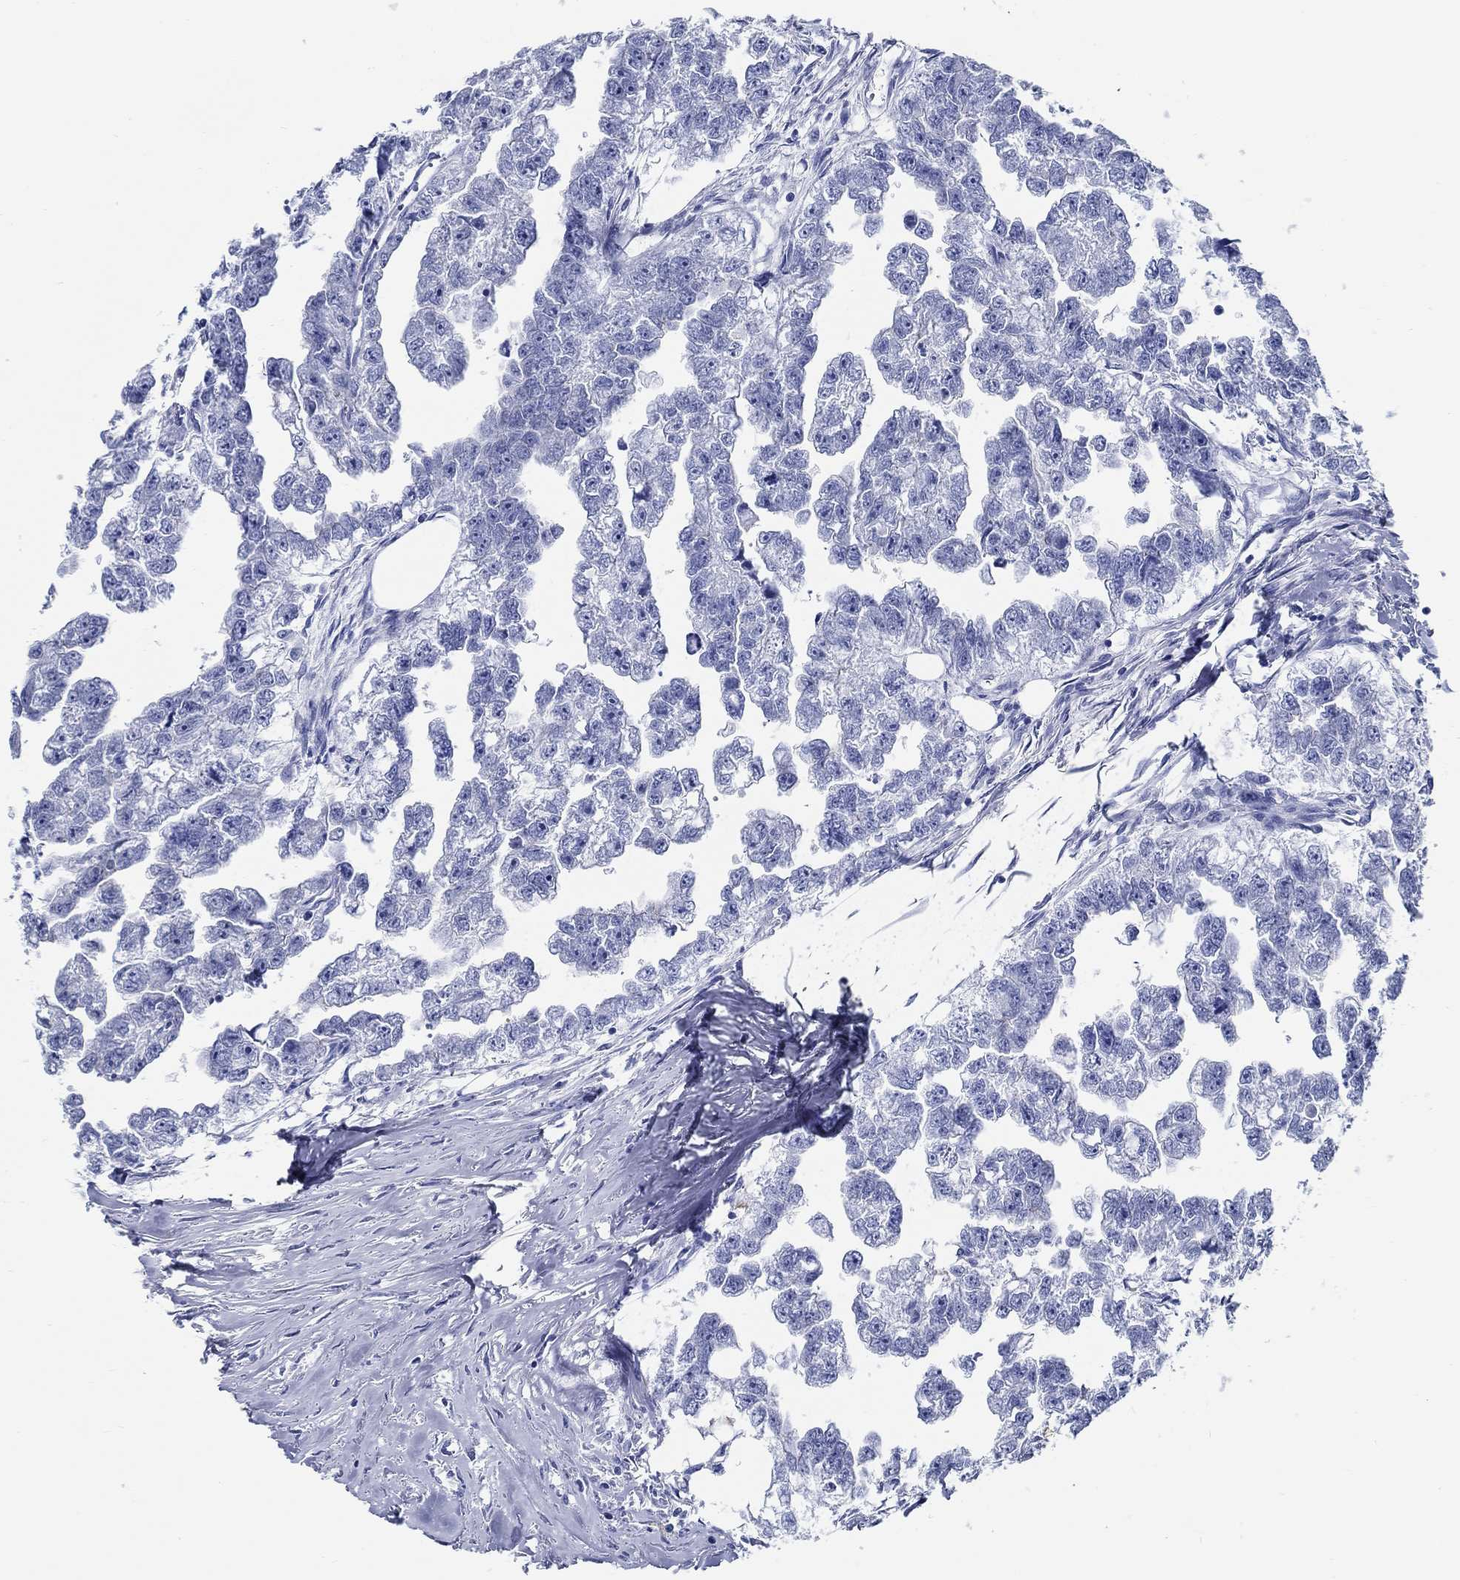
{"staining": {"intensity": "negative", "quantity": "none", "location": "none"}, "tissue": "testis cancer", "cell_type": "Tumor cells", "image_type": "cancer", "snomed": [{"axis": "morphology", "description": "Carcinoma, Embryonal, NOS"}, {"axis": "morphology", "description": "Teratoma, malignant, NOS"}, {"axis": "topography", "description": "Testis"}], "caption": "High magnification brightfield microscopy of testis teratoma (malignant) stained with DAB (3,3'-diaminobenzidine) (brown) and counterstained with hematoxylin (blue): tumor cells show no significant staining.", "gene": "RD3L", "patient": {"sex": "male", "age": 44}}